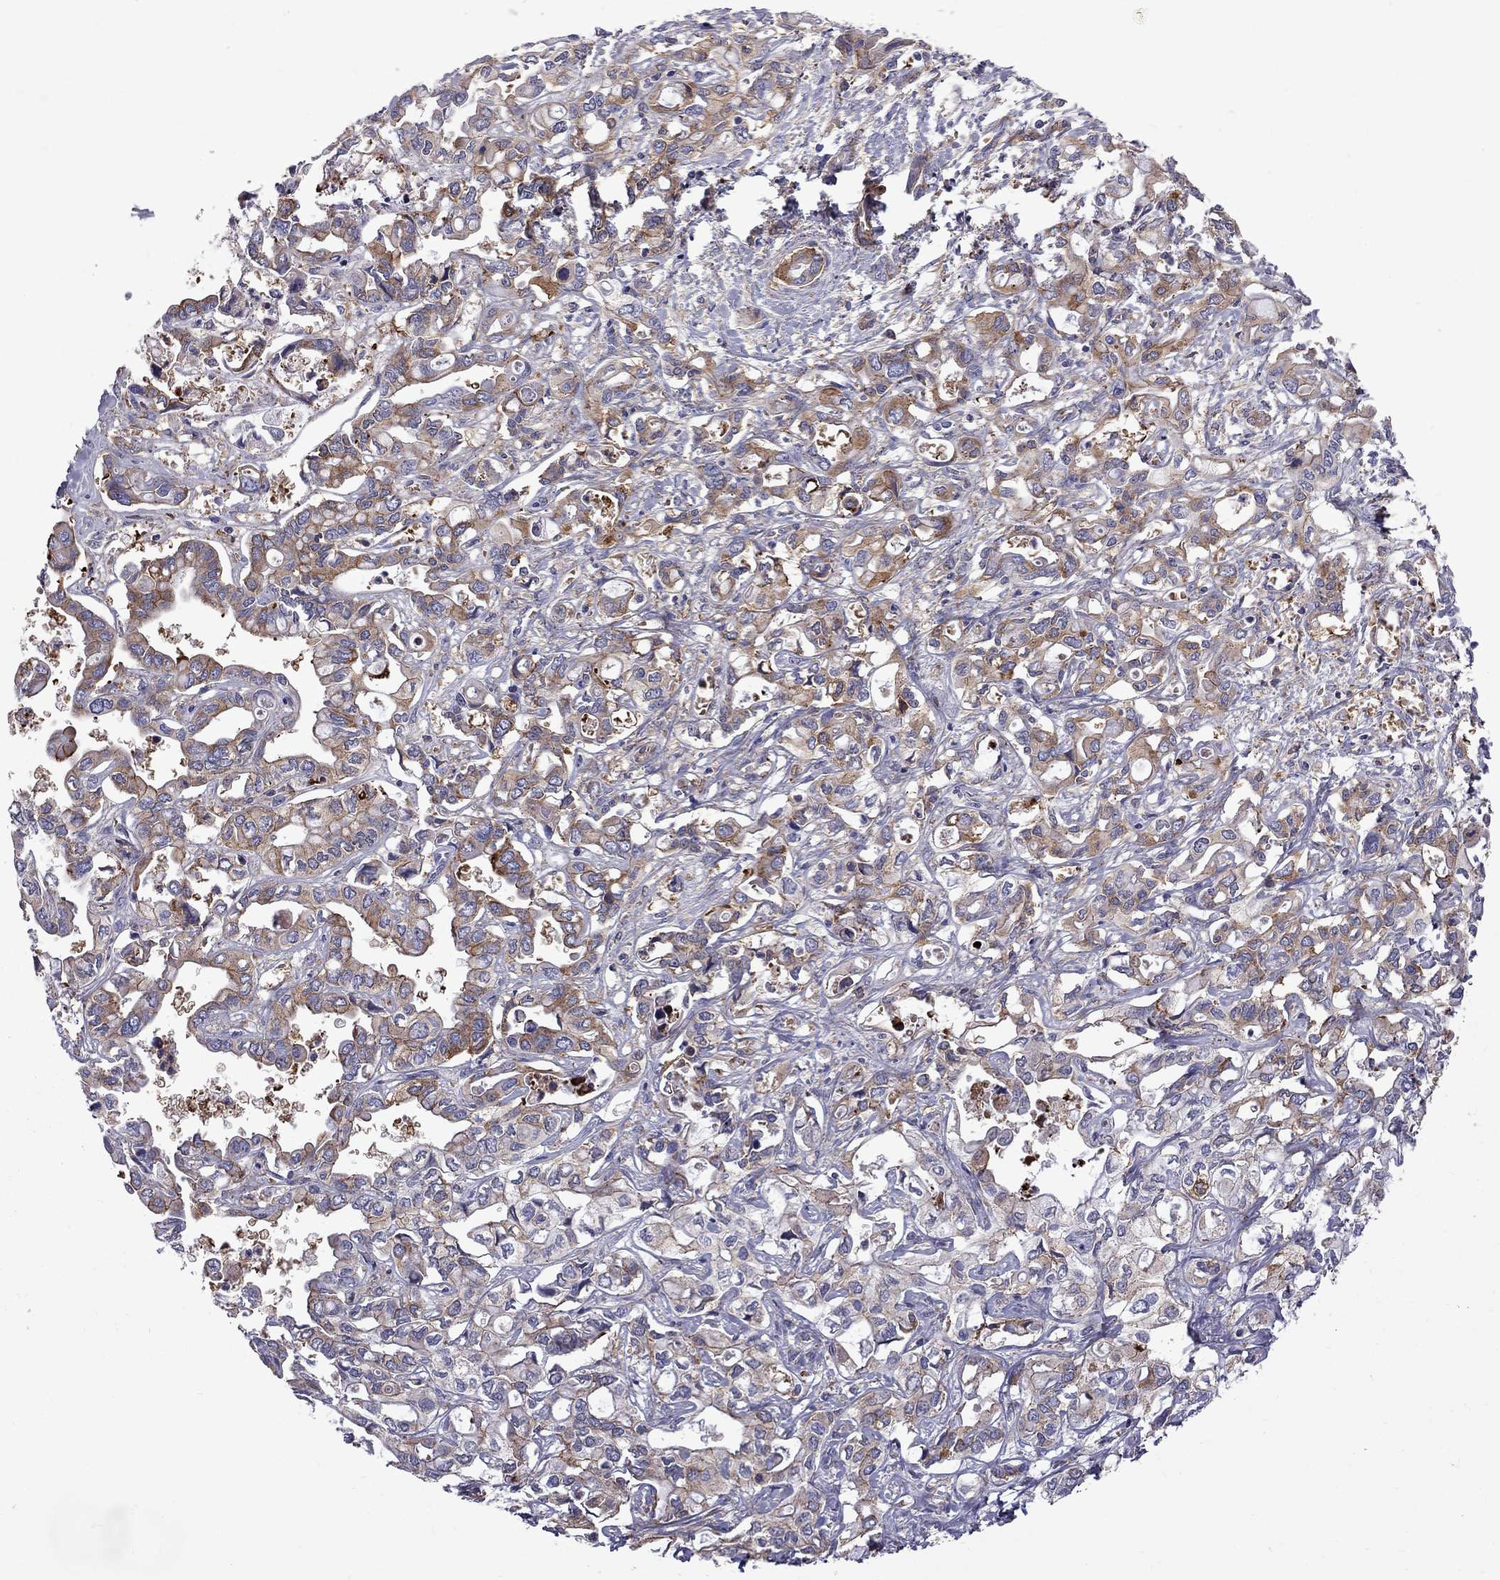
{"staining": {"intensity": "strong", "quantity": "25%-75%", "location": "cytoplasmic/membranous"}, "tissue": "liver cancer", "cell_type": "Tumor cells", "image_type": "cancer", "snomed": [{"axis": "morphology", "description": "Cholangiocarcinoma"}, {"axis": "topography", "description": "Liver"}], "caption": "Human cholangiocarcinoma (liver) stained for a protein (brown) exhibits strong cytoplasmic/membranous positive positivity in approximately 25%-75% of tumor cells.", "gene": "EIF4E3", "patient": {"sex": "female", "age": 64}}